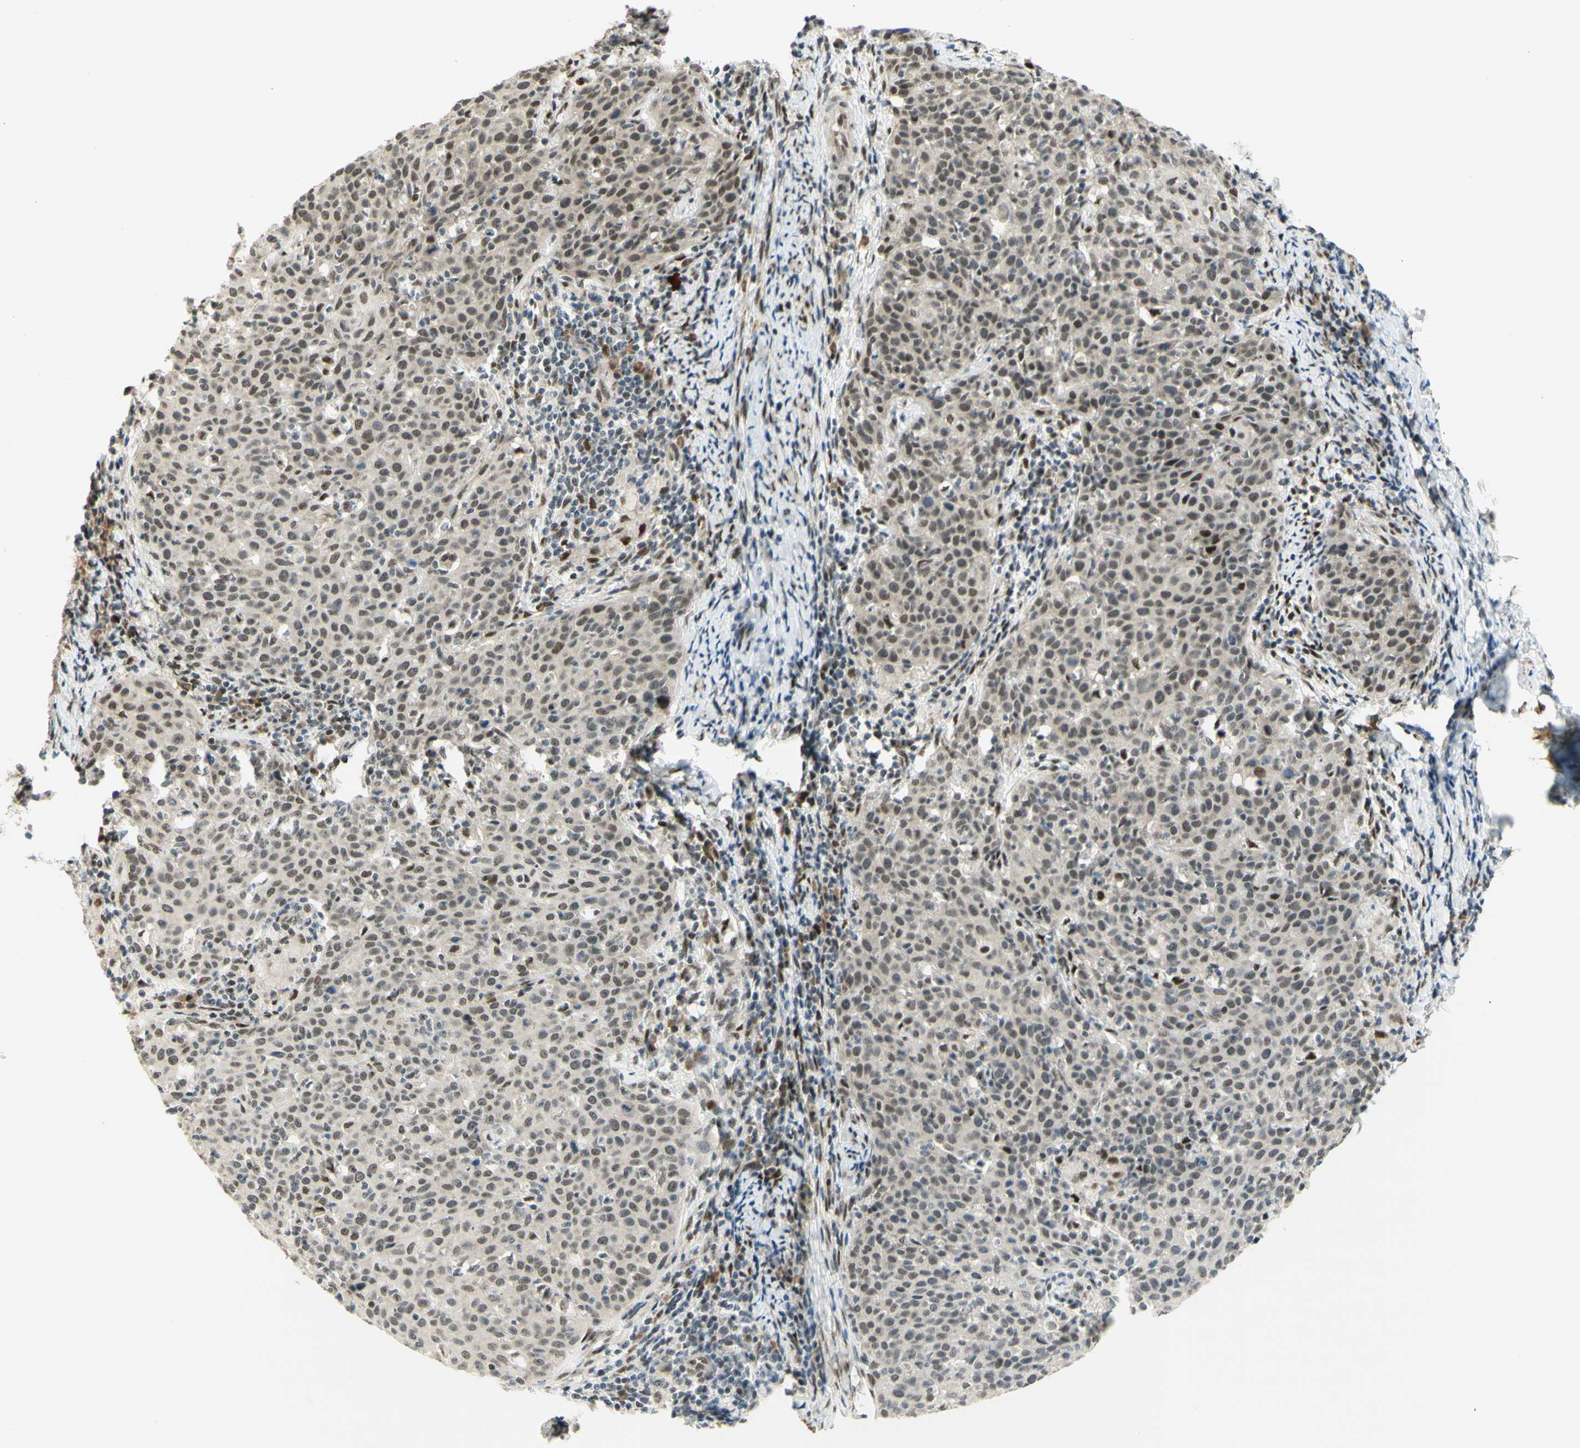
{"staining": {"intensity": "moderate", "quantity": ">75%", "location": "nuclear"}, "tissue": "cervical cancer", "cell_type": "Tumor cells", "image_type": "cancer", "snomed": [{"axis": "morphology", "description": "Squamous cell carcinoma, NOS"}, {"axis": "topography", "description": "Cervix"}], "caption": "The histopathology image demonstrates immunohistochemical staining of cervical cancer (squamous cell carcinoma). There is moderate nuclear positivity is present in approximately >75% of tumor cells.", "gene": "DDX1", "patient": {"sex": "female", "age": 38}}